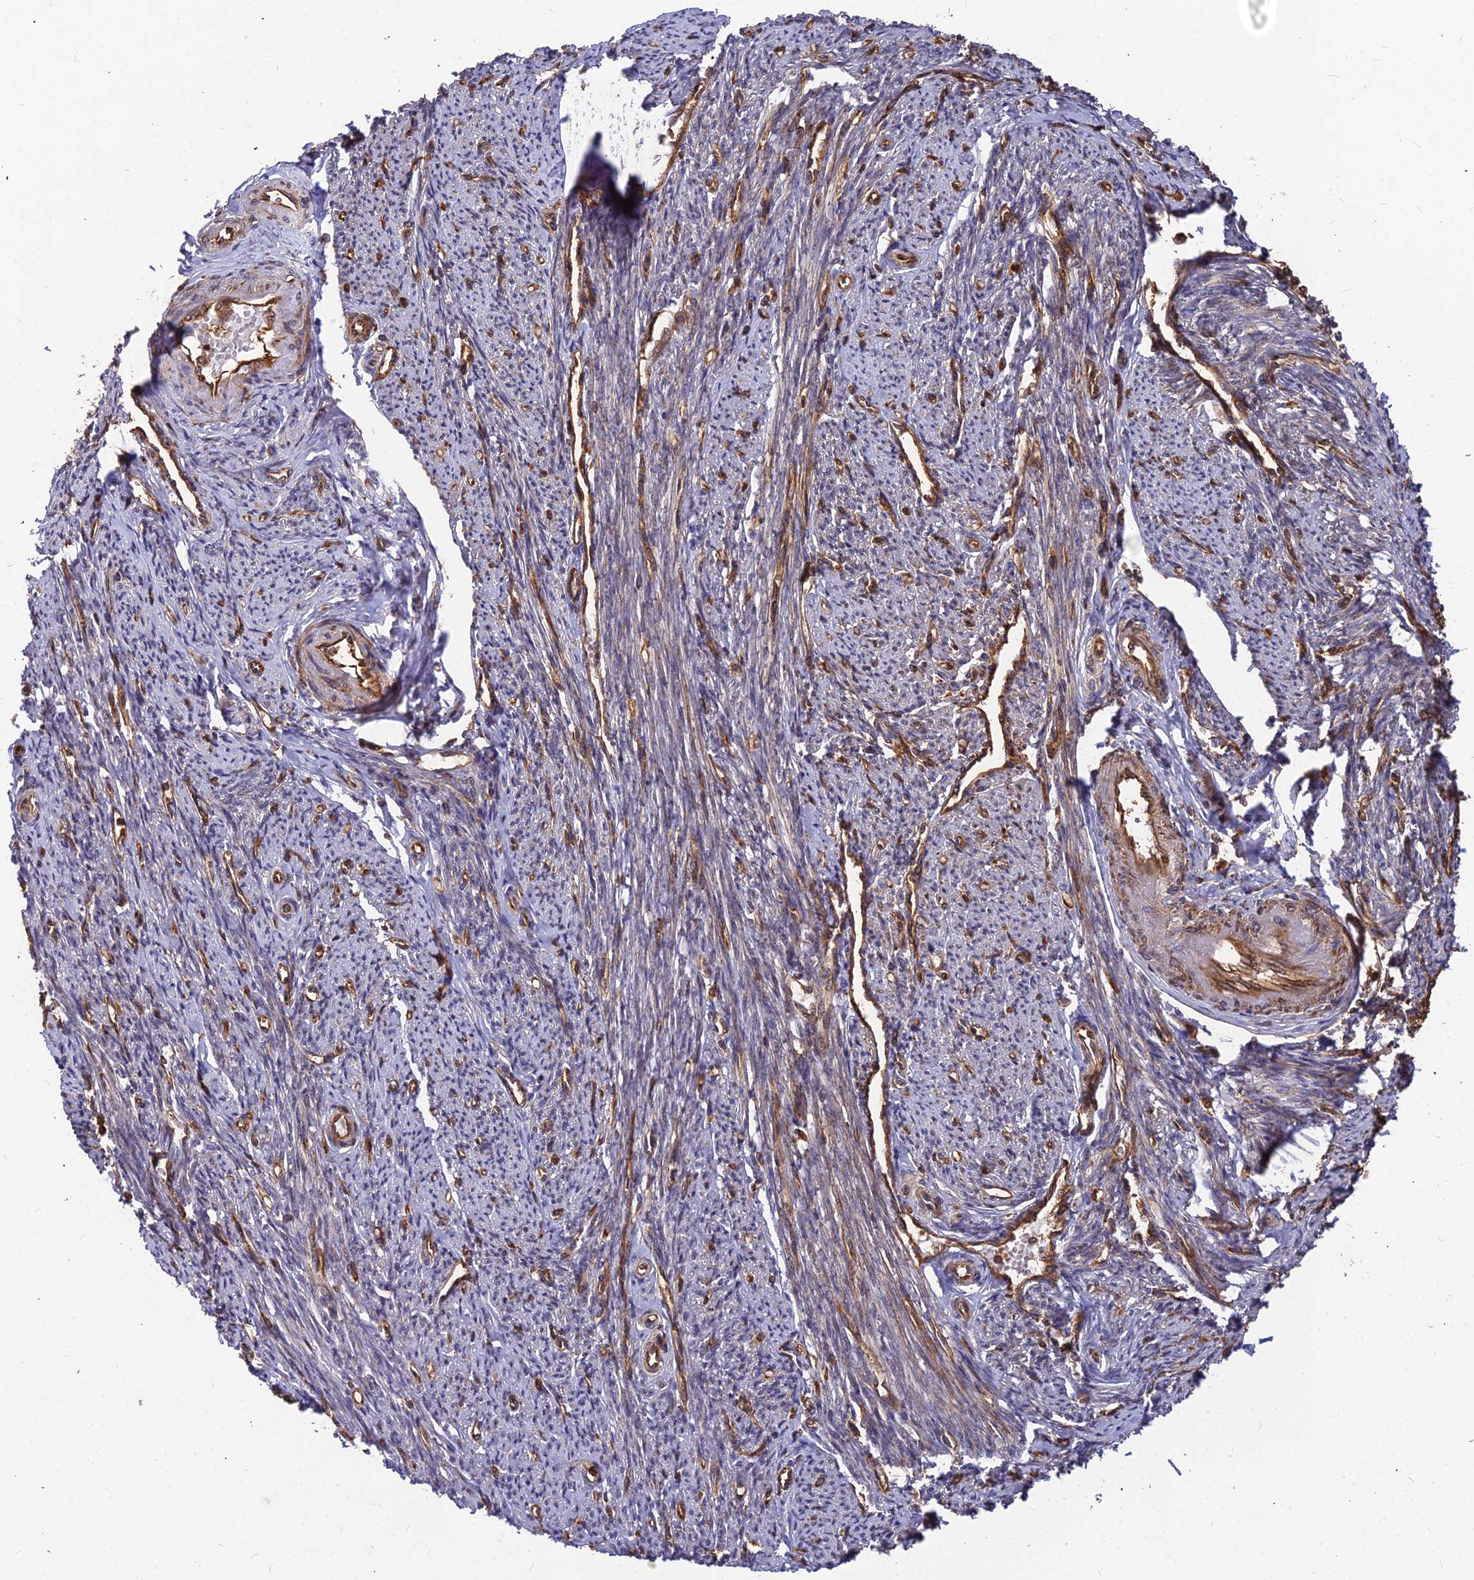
{"staining": {"intensity": "moderate", "quantity": ">75%", "location": "cytoplasmic/membranous"}, "tissue": "smooth muscle", "cell_type": "Smooth muscle cells", "image_type": "normal", "snomed": [{"axis": "morphology", "description": "Normal tissue, NOS"}, {"axis": "topography", "description": "Smooth muscle"}, {"axis": "topography", "description": "Uterus"}], "caption": "Immunohistochemistry (IHC) photomicrograph of unremarkable smooth muscle: human smooth muscle stained using IHC exhibits medium levels of moderate protein expression localized specifically in the cytoplasmic/membranous of smooth muscle cells, appearing as a cytoplasmic/membranous brown color.", "gene": "ZNF467", "patient": {"sex": "female", "age": 59}}